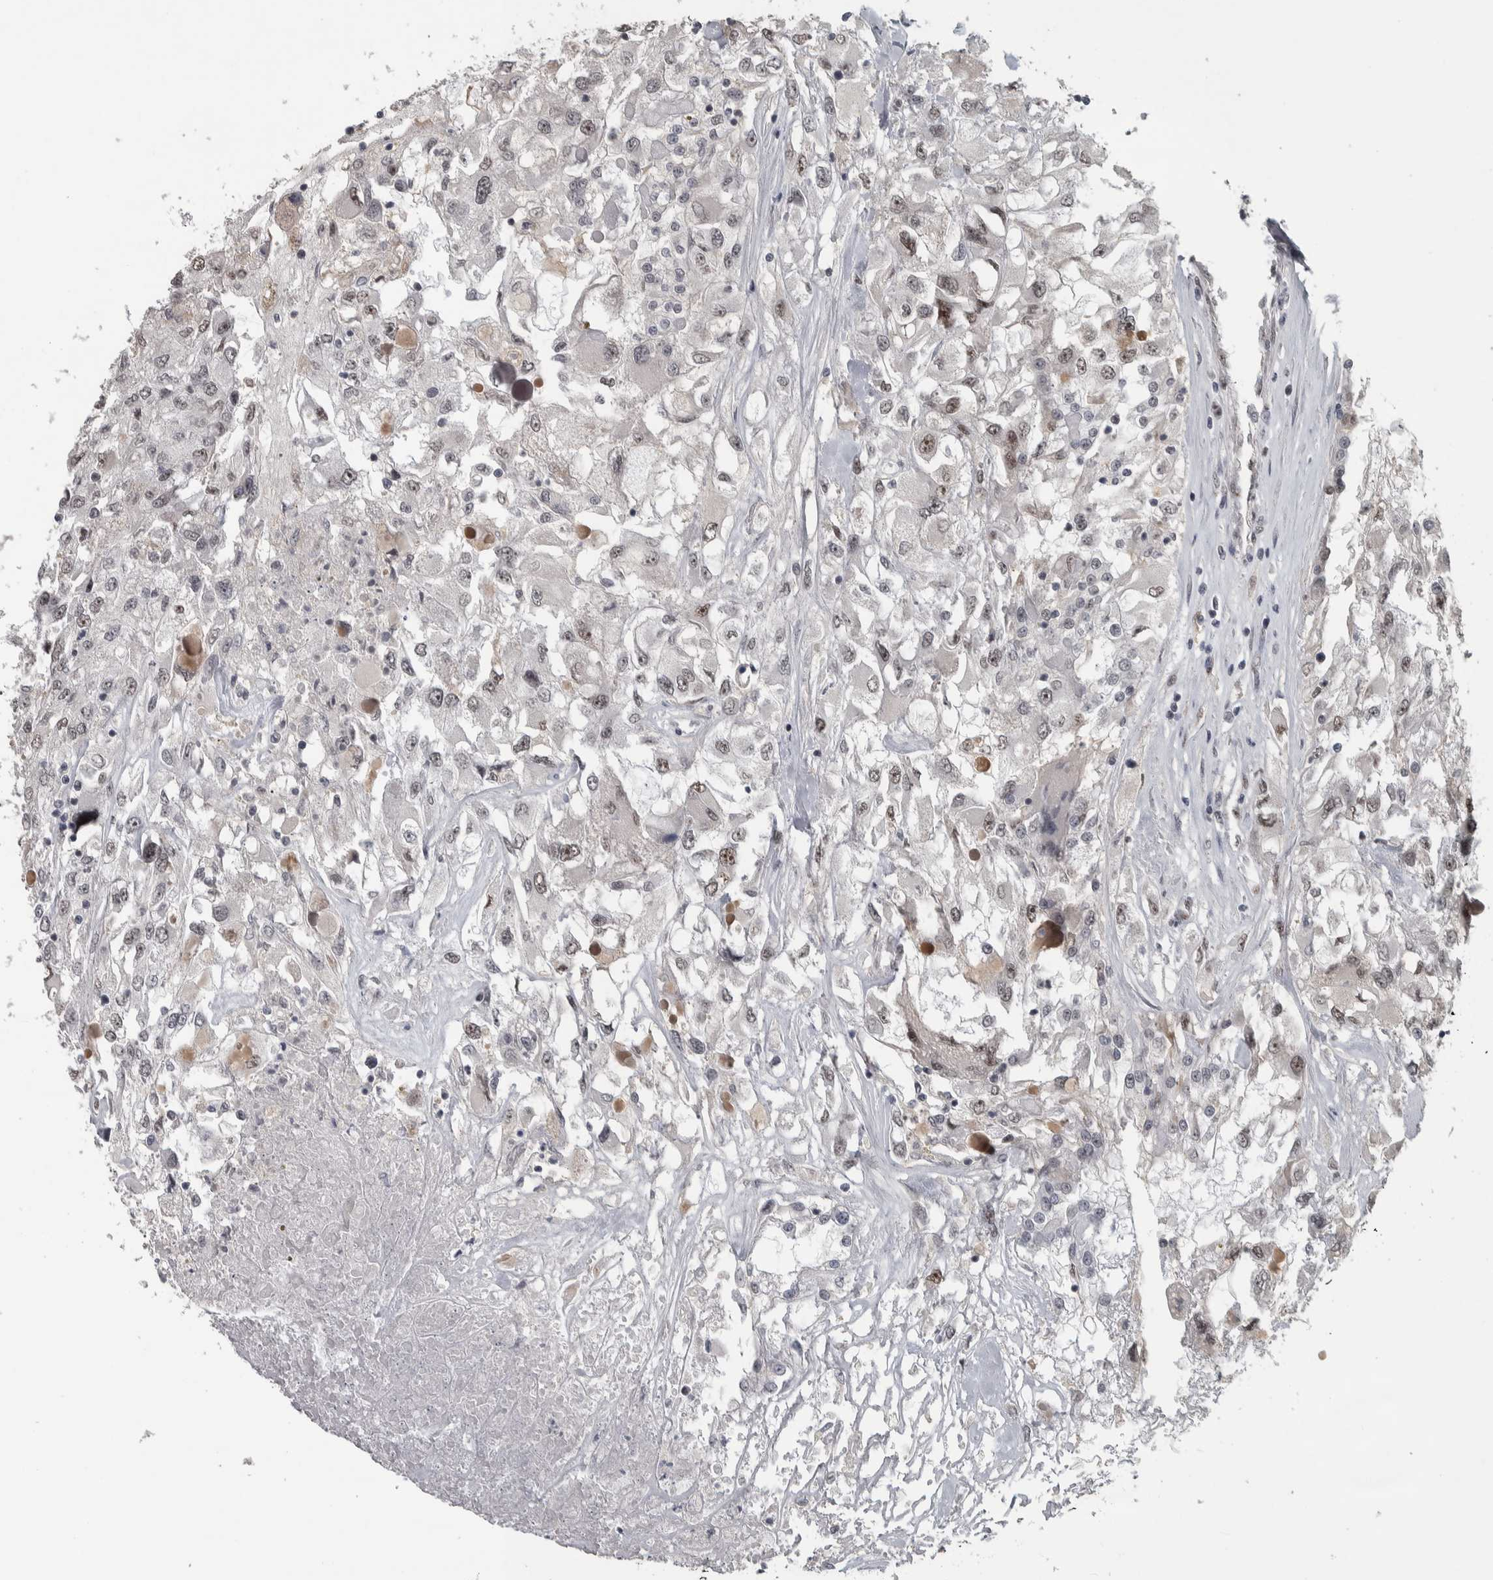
{"staining": {"intensity": "weak", "quantity": ">75%", "location": "nuclear"}, "tissue": "renal cancer", "cell_type": "Tumor cells", "image_type": "cancer", "snomed": [{"axis": "morphology", "description": "Adenocarcinoma, NOS"}, {"axis": "topography", "description": "Kidney"}], "caption": "A low amount of weak nuclear positivity is identified in about >75% of tumor cells in renal adenocarcinoma tissue. (Brightfield microscopy of DAB IHC at high magnification).", "gene": "DDX42", "patient": {"sex": "female", "age": 52}}